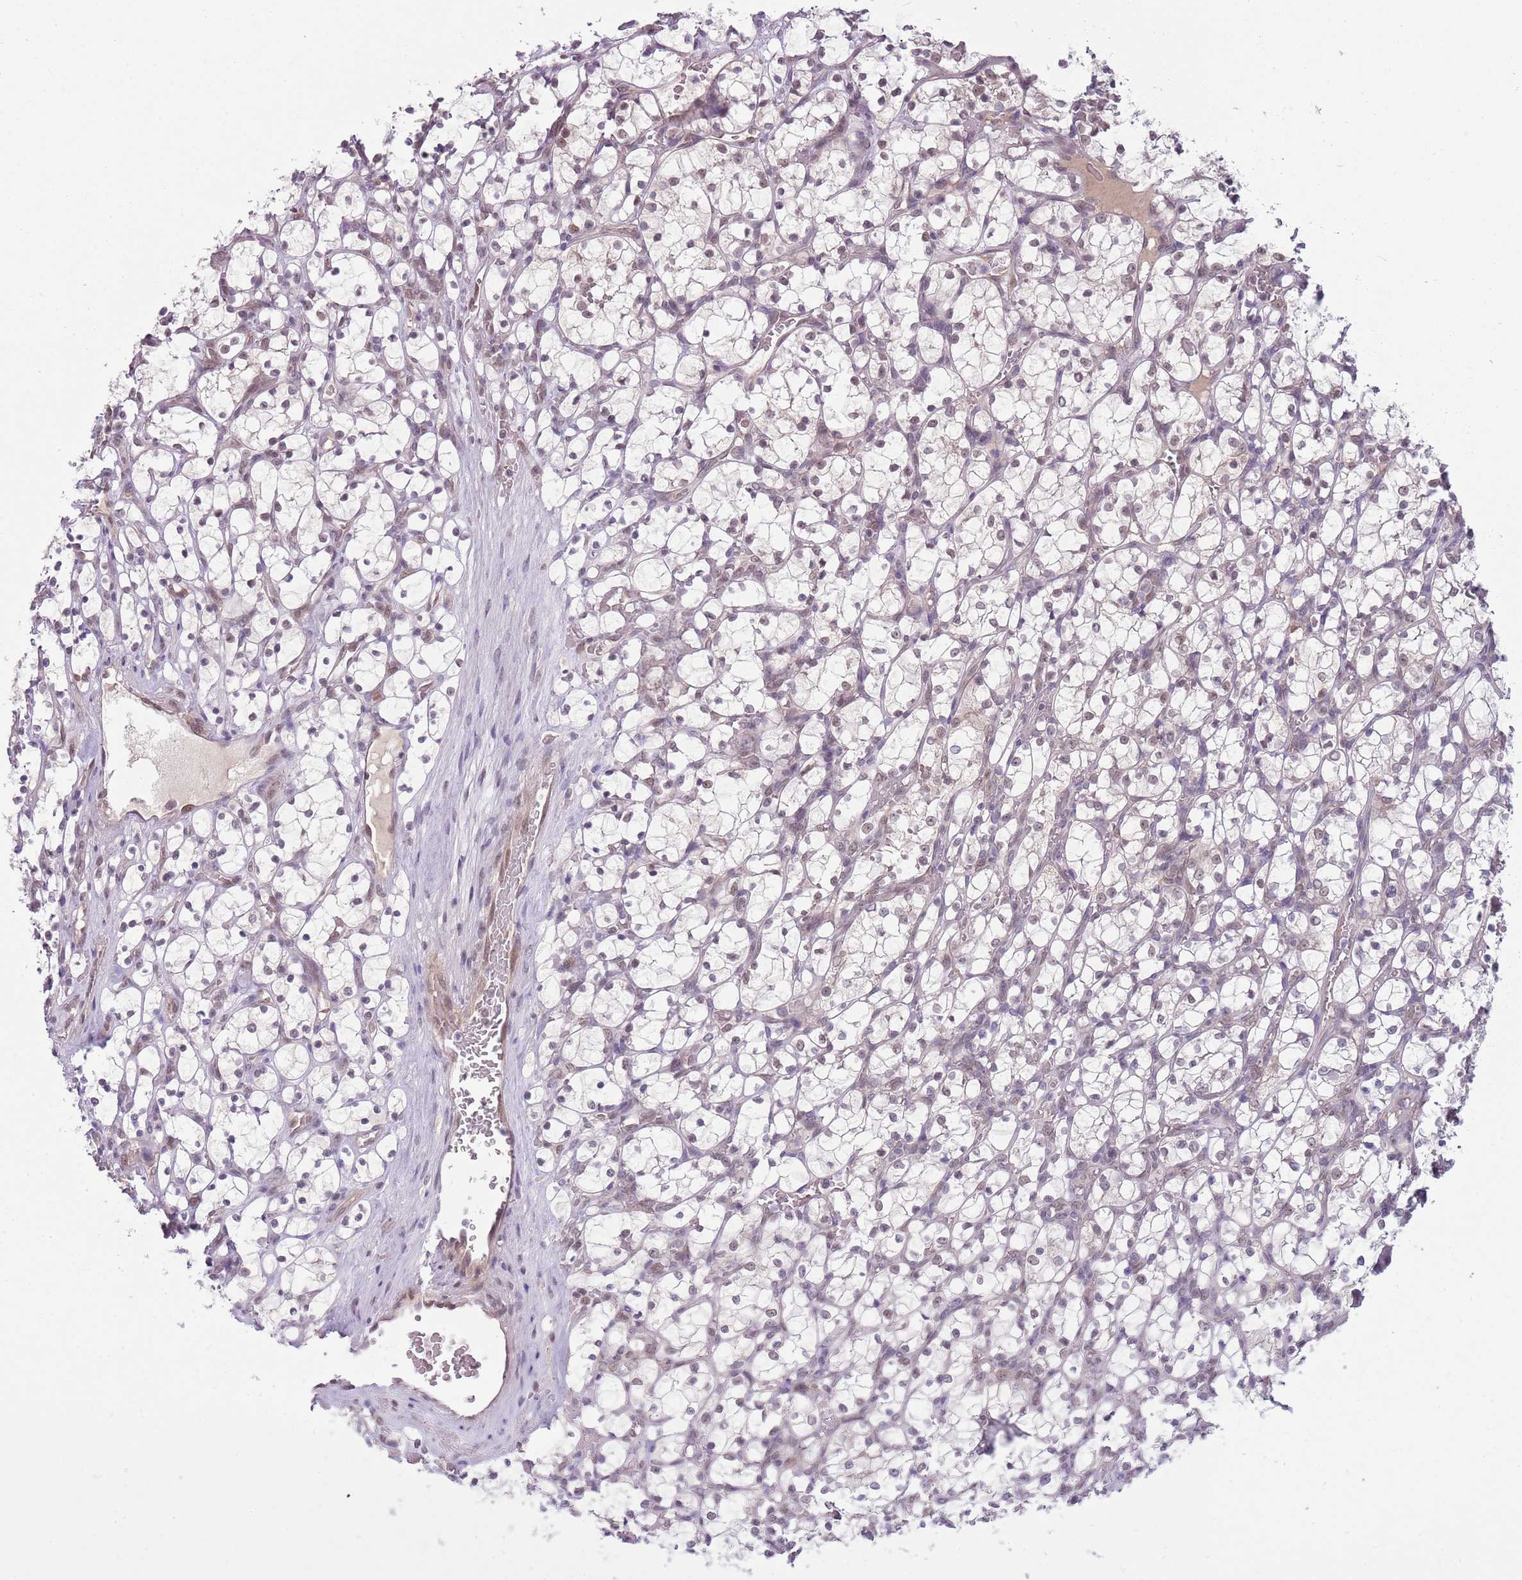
{"staining": {"intensity": "weak", "quantity": "<25%", "location": "nuclear"}, "tissue": "renal cancer", "cell_type": "Tumor cells", "image_type": "cancer", "snomed": [{"axis": "morphology", "description": "Adenocarcinoma, NOS"}, {"axis": "topography", "description": "Kidney"}], "caption": "IHC micrograph of neoplastic tissue: renal cancer stained with DAB exhibits no significant protein expression in tumor cells.", "gene": "TM2D1", "patient": {"sex": "female", "age": 69}}